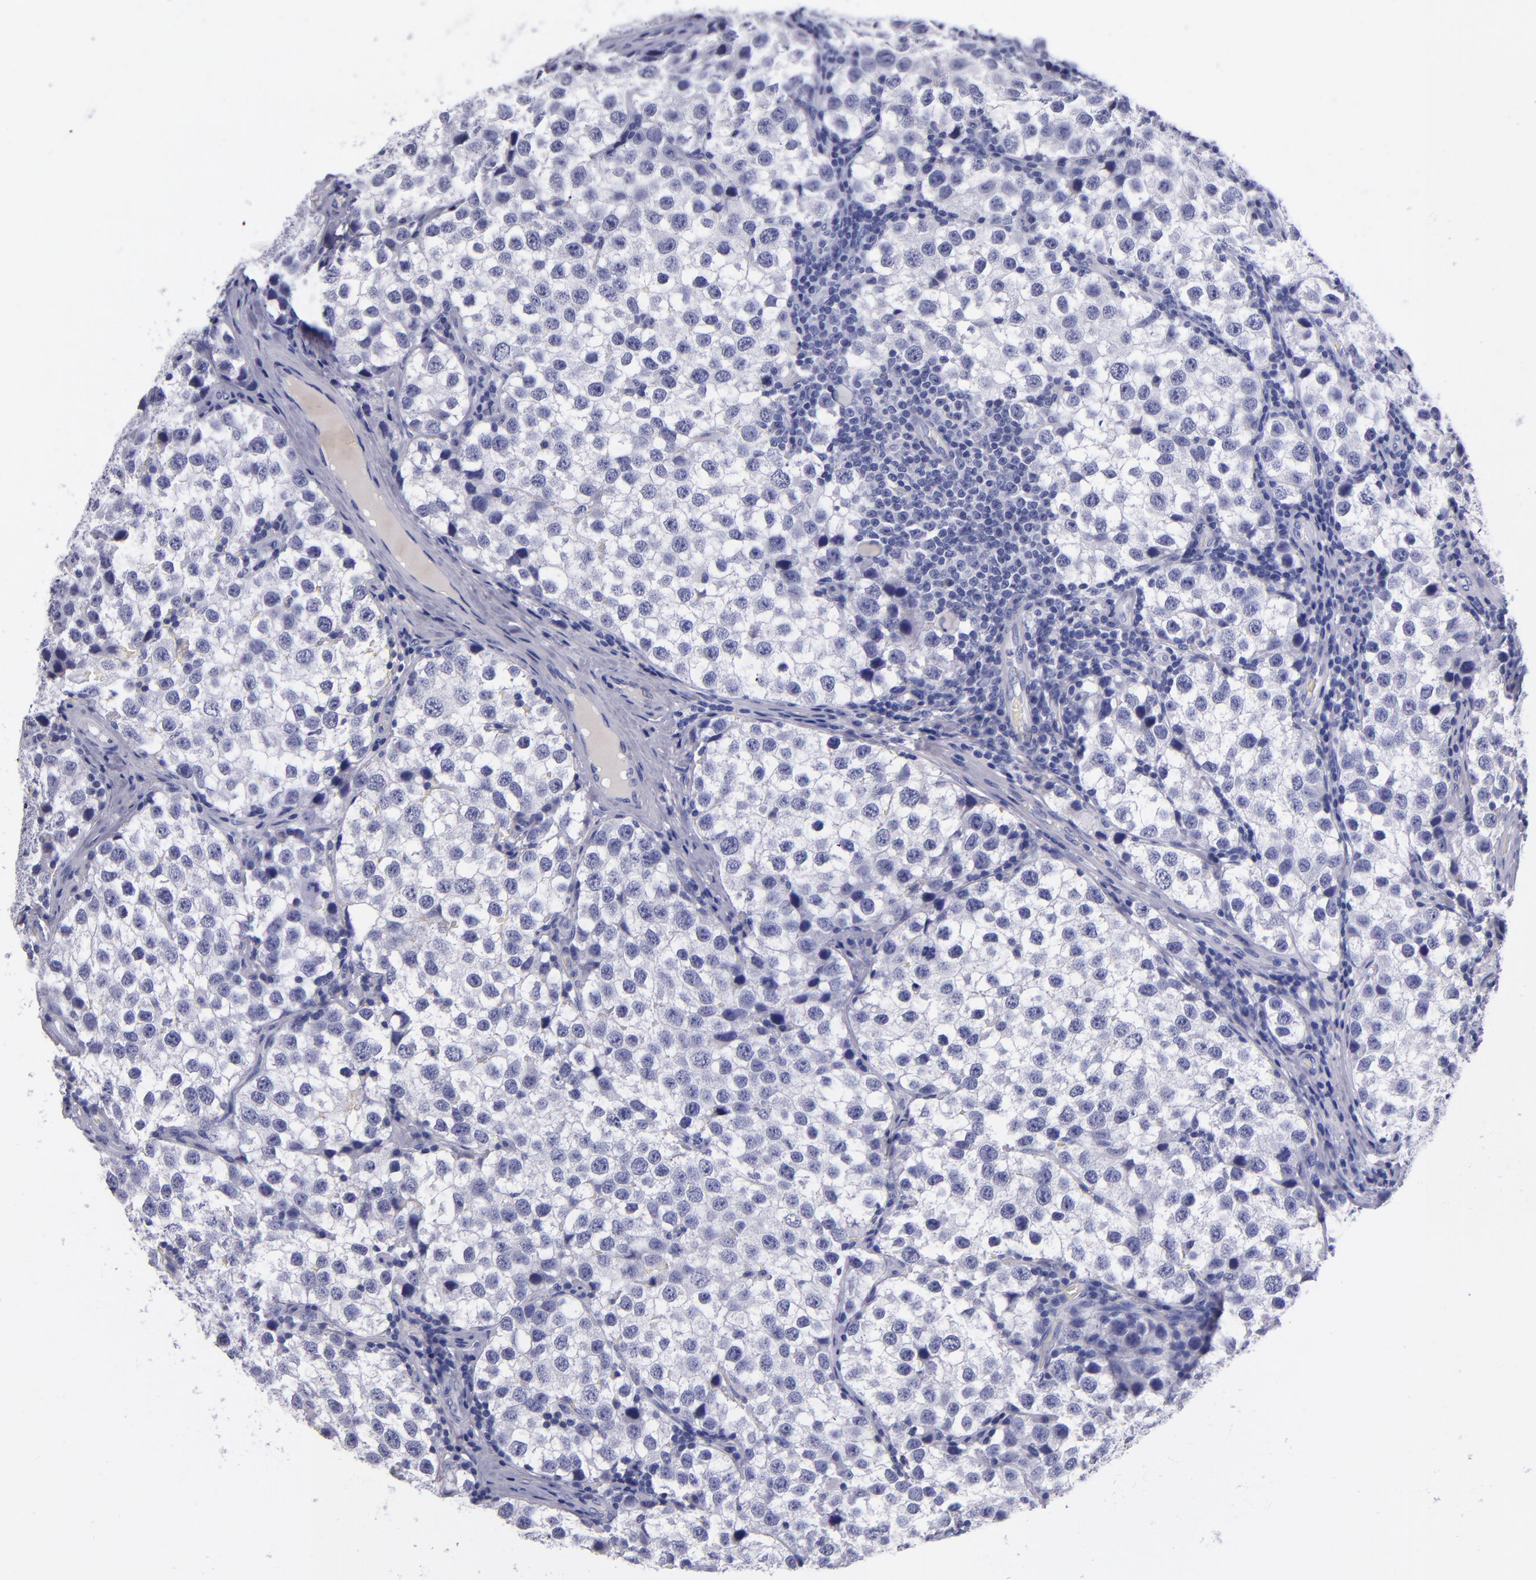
{"staining": {"intensity": "negative", "quantity": "none", "location": "none"}, "tissue": "testis cancer", "cell_type": "Tumor cells", "image_type": "cancer", "snomed": [{"axis": "morphology", "description": "Seminoma, NOS"}, {"axis": "topography", "description": "Testis"}], "caption": "Immunohistochemical staining of human testis cancer shows no significant staining in tumor cells.", "gene": "SV2A", "patient": {"sex": "male", "age": 39}}